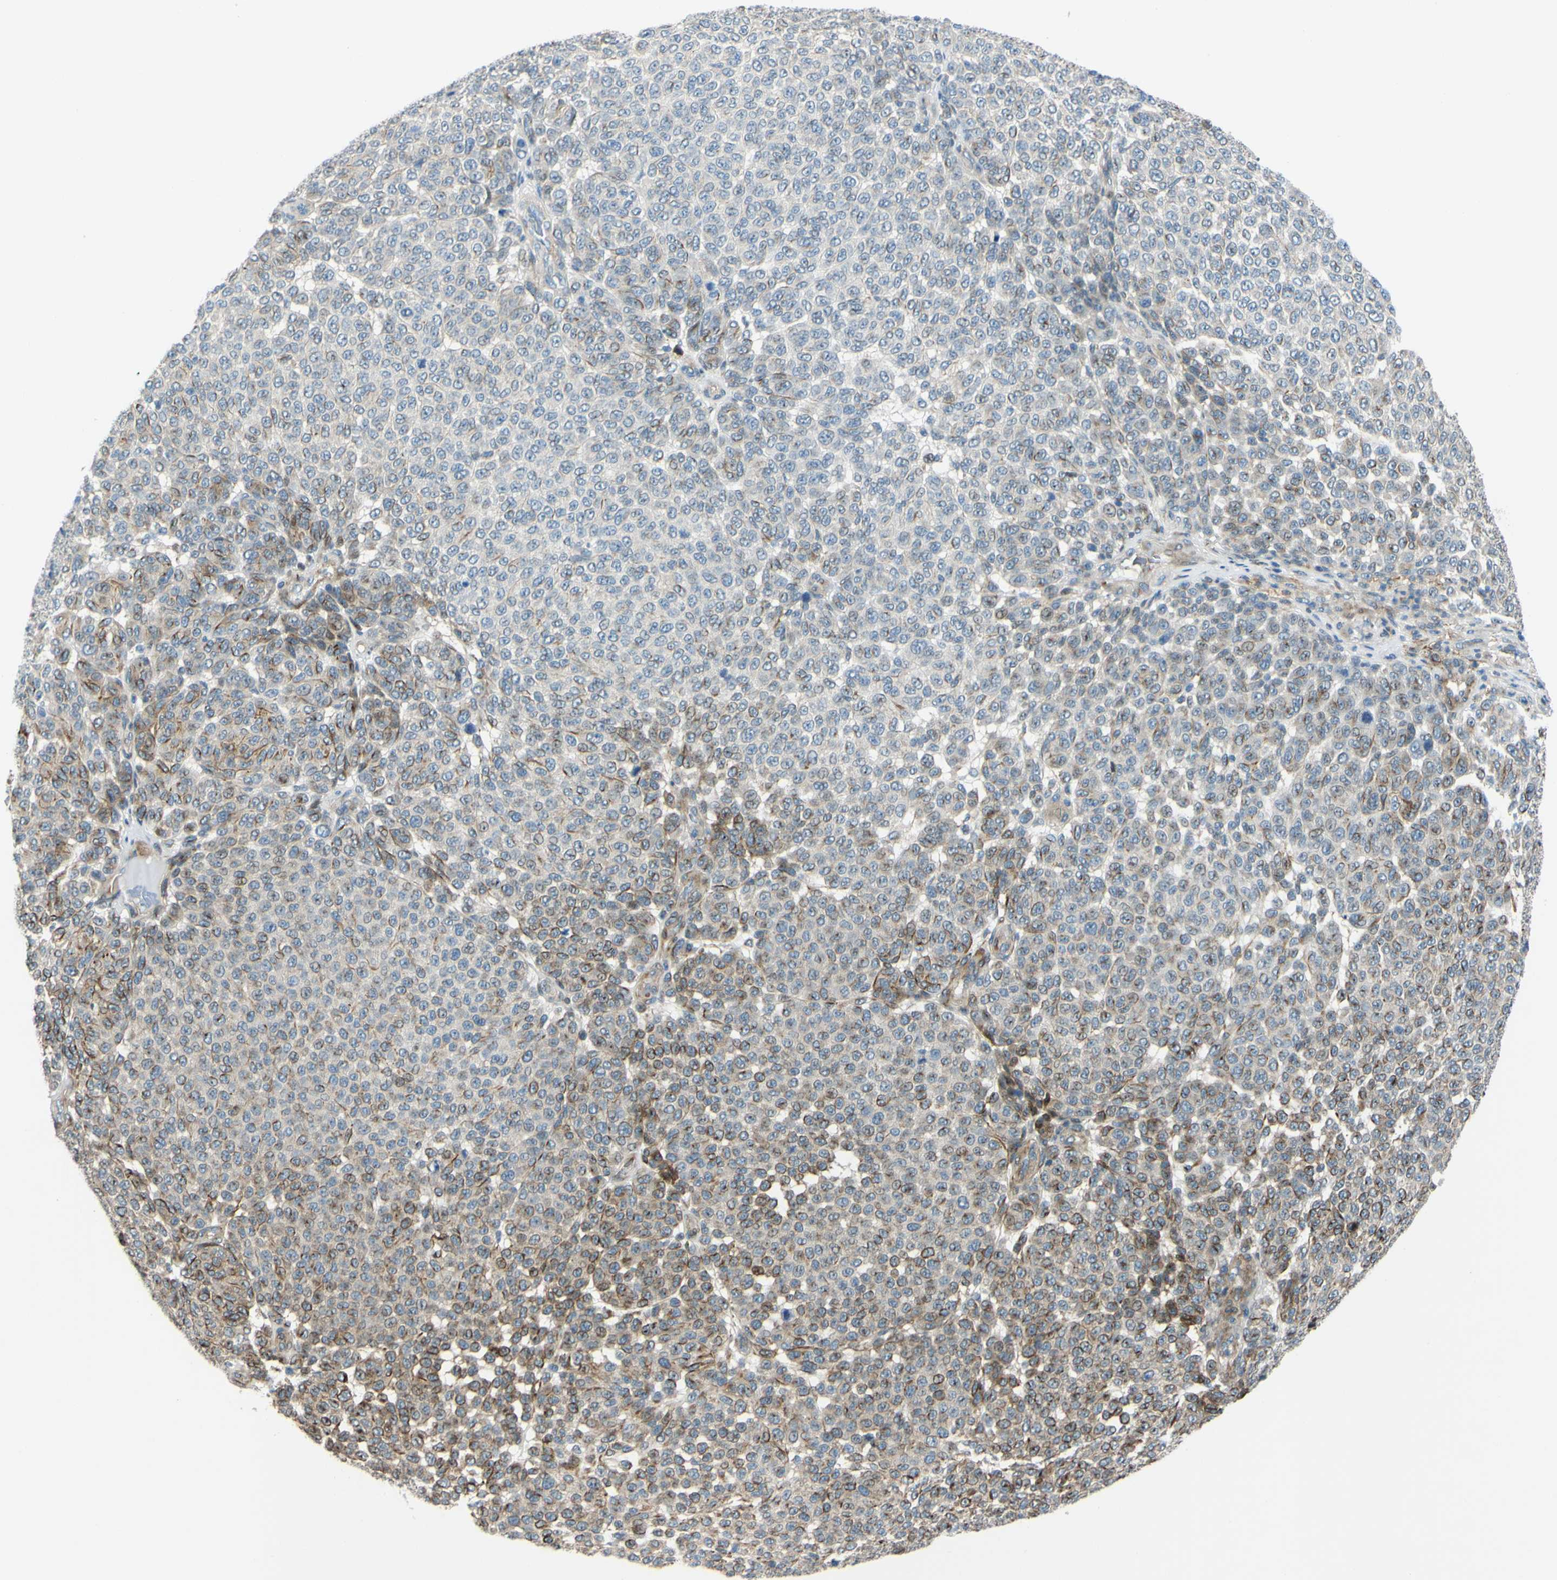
{"staining": {"intensity": "moderate", "quantity": "25%-75%", "location": "cytoplasmic/membranous"}, "tissue": "melanoma", "cell_type": "Tumor cells", "image_type": "cancer", "snomed": [{"axis": "morphology", "description": "Malignant melanoma, NOS"}, {"axis": "topography", "description": "Skin"}], "caption": "Human malignant melanoma stained with a brown dye demonstrates moderate cytoplasmic/membranous positive expression in approximately 25%-75% of tumor cells.", "gene": "ARHGAP1", "patient": {"sex": "male", "age": 59}}